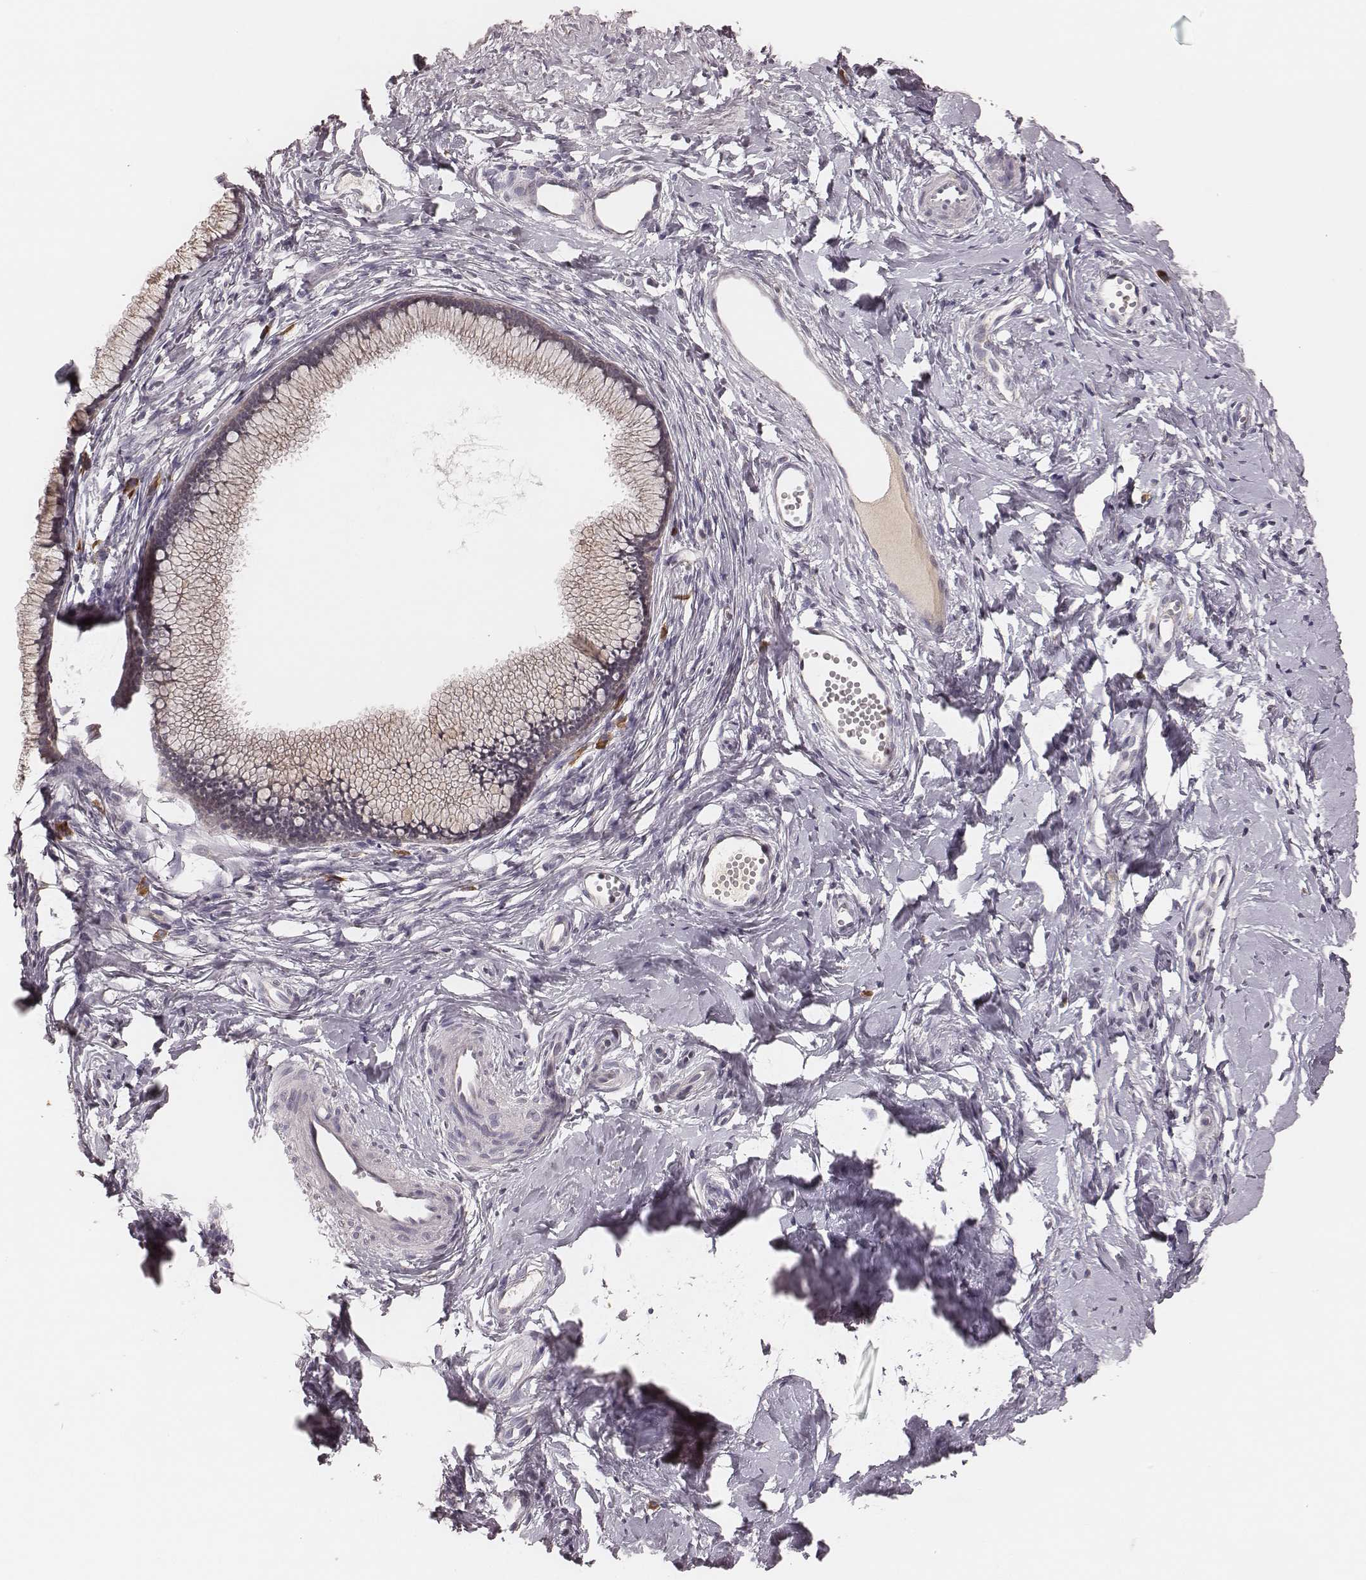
{"staining": {"intensity": "weak", "quantity": ">75%", "location": "cytoplasmic/membranous"}, "tissue": "cervix", "cell_type": "Glandular cells", "image_type": "normal", "snomed": [{"axis": "morphology", "description": "Normal tissue, NOS"}, {"axis": "topography", "description": "Cervix"}], "caption": "A histopathology image of cervix stained for a protein exhibits weak cytoplasmic/membranous brown staining in glandular cells.", "gene": "P2RX5", "patient": {"sex": "female", "age": 40}}